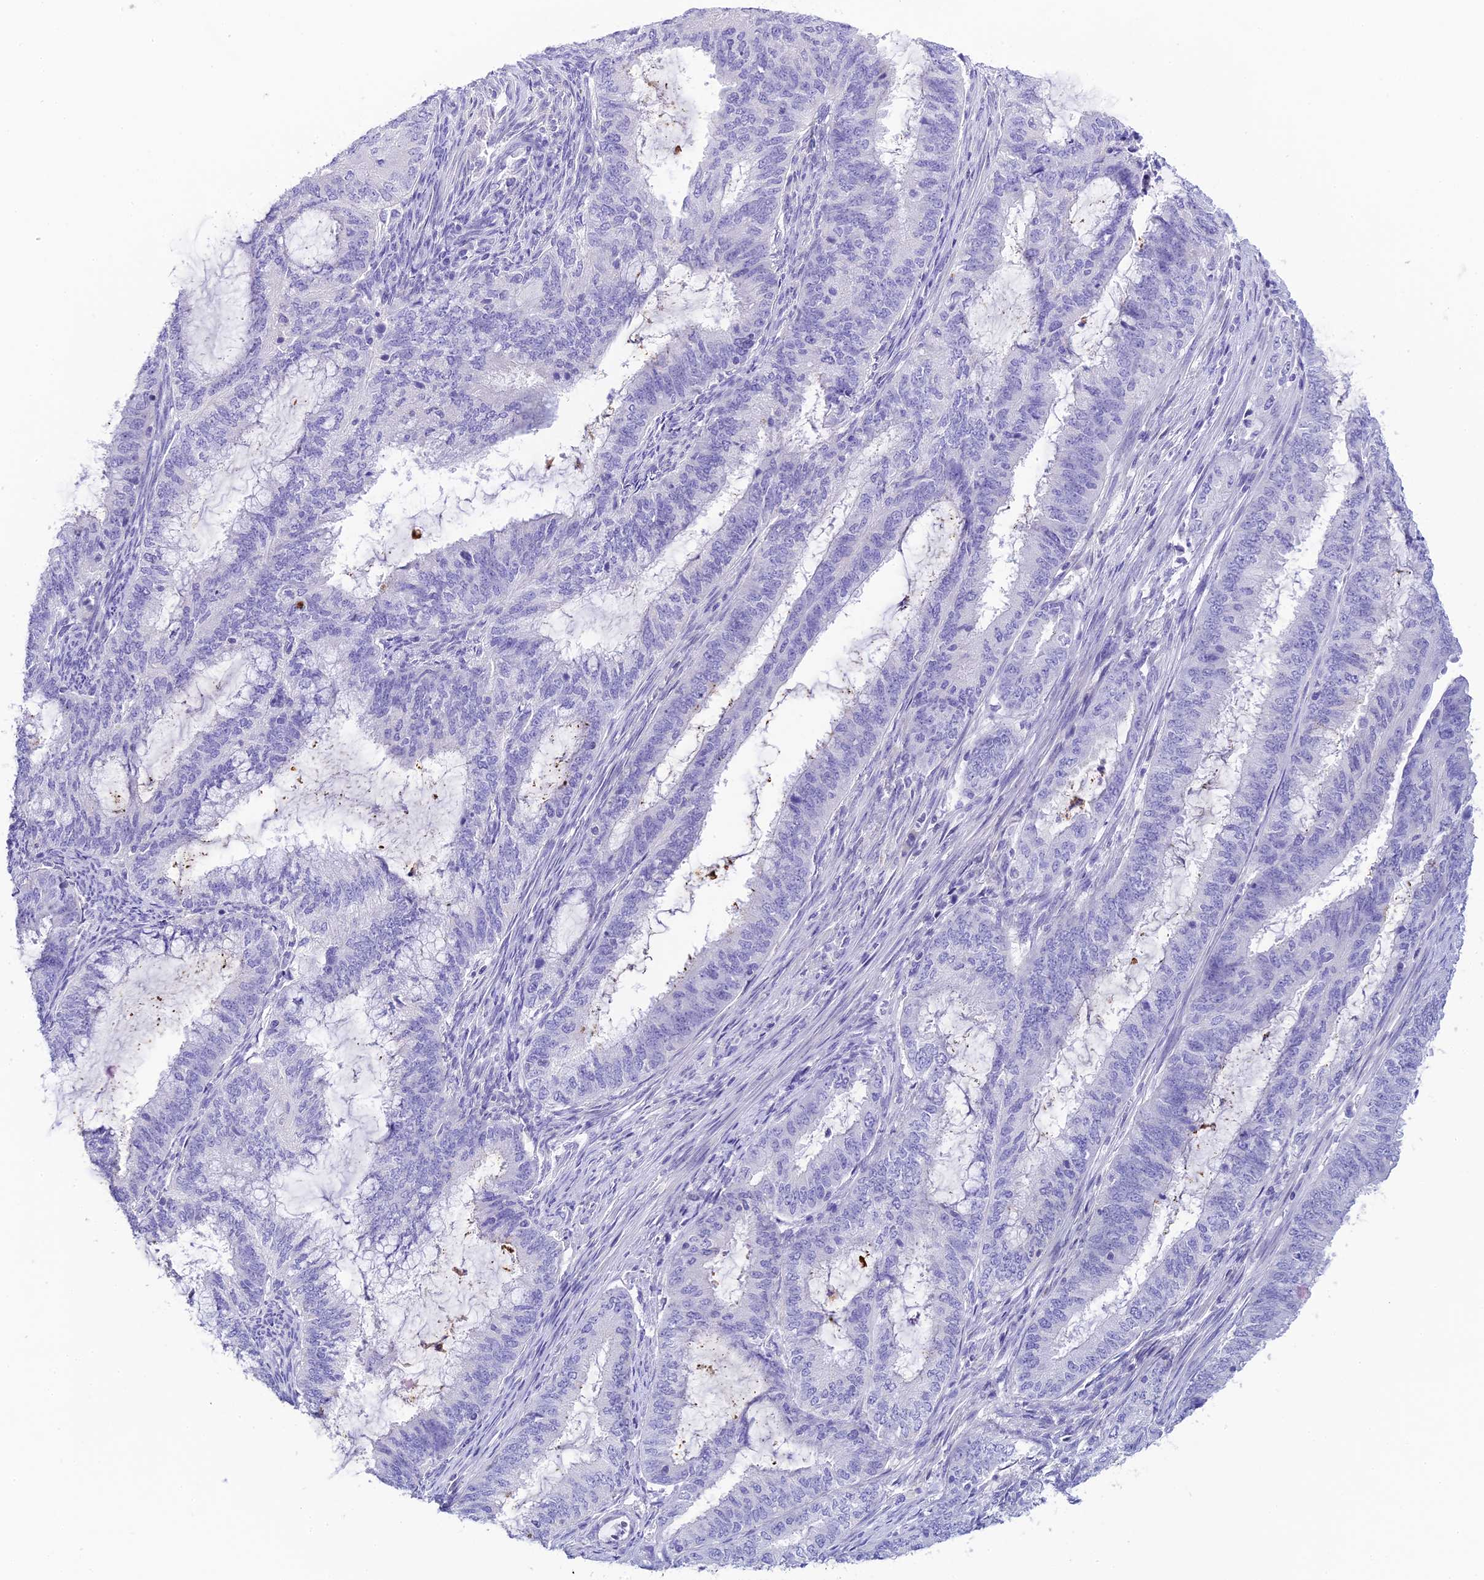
{"staining": {"intensity": "negative", "quantity": "none", "location": "none"}, "tissue": "endometrial cancer", "cell_type": "Tumor cells", "image_type": "cancer", "snomed": [{"axis": "morphology", "description": "Adenocarcinoma, NOS"}, {"axis": "topography", "description": "Endometrium"}], "caption": "Immunohistochemical staining of human endometrial cancer reveals no significant positivity in tumor cells. (Stains: DAB immunohistochemistry (IHC) with hematoxylin counter stain, Microscopy: brightfield microscopy at high magnification).", "gene": "C12orf29", "patient": {"sex": "female", "age": 51}}